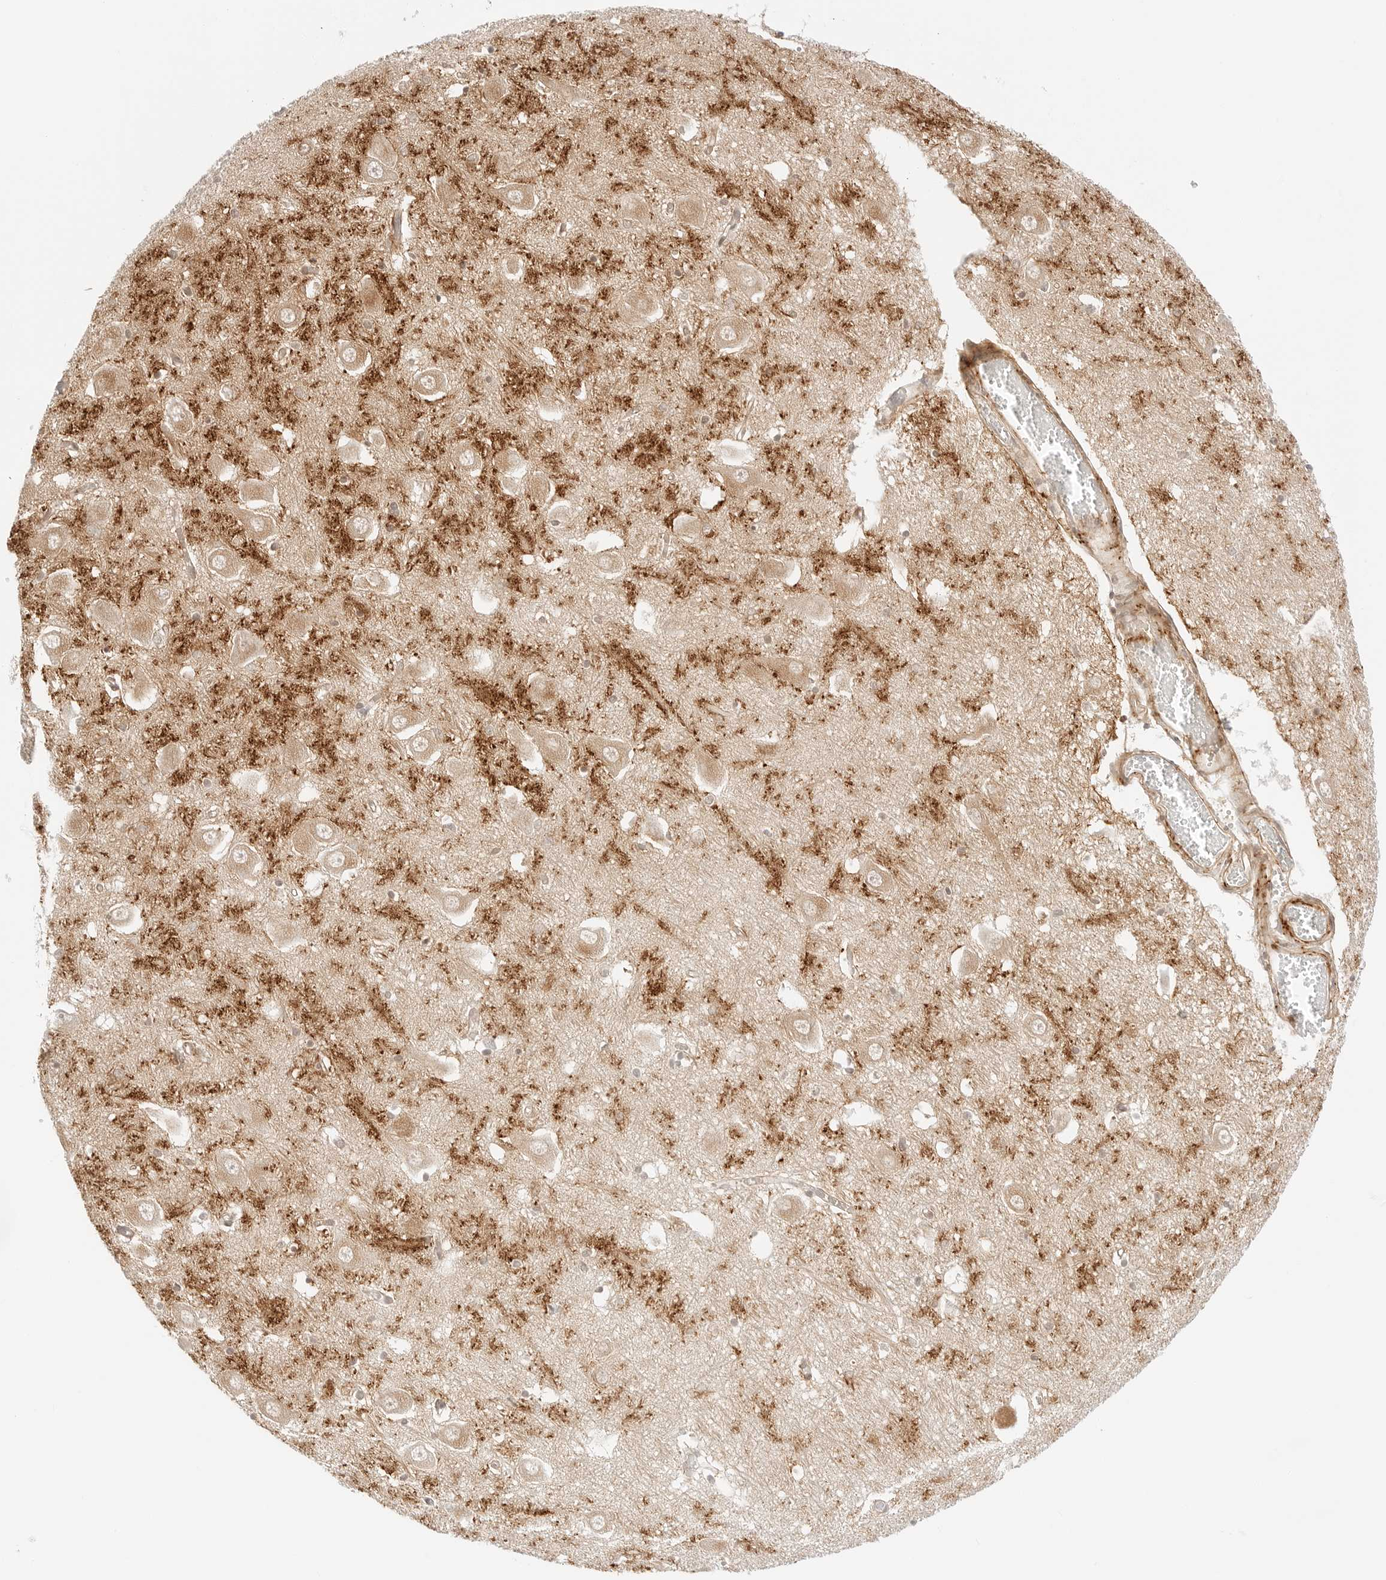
{"staining": {"intensity": "moderate", "quantity": "<25%", "location": "cytoplasmic/membranous"}, "tissue": "hippocampus", "cell_type": "Glial cells", "image_type": "normal", "snomed": [{"axis": "morphology", "description": "Normal tissue, NOS"}, {"axis": "topography", "description": "Hippocampus"}], "caption": "Immunohistochemical staining of normal human hippocampus demonstrates <25% levels of moderate cytoplasmic/membranous protein staining in approximately <25% of glial cells.", "gene": "GNAS", "patient": {"sex": "male", "age": 70}}